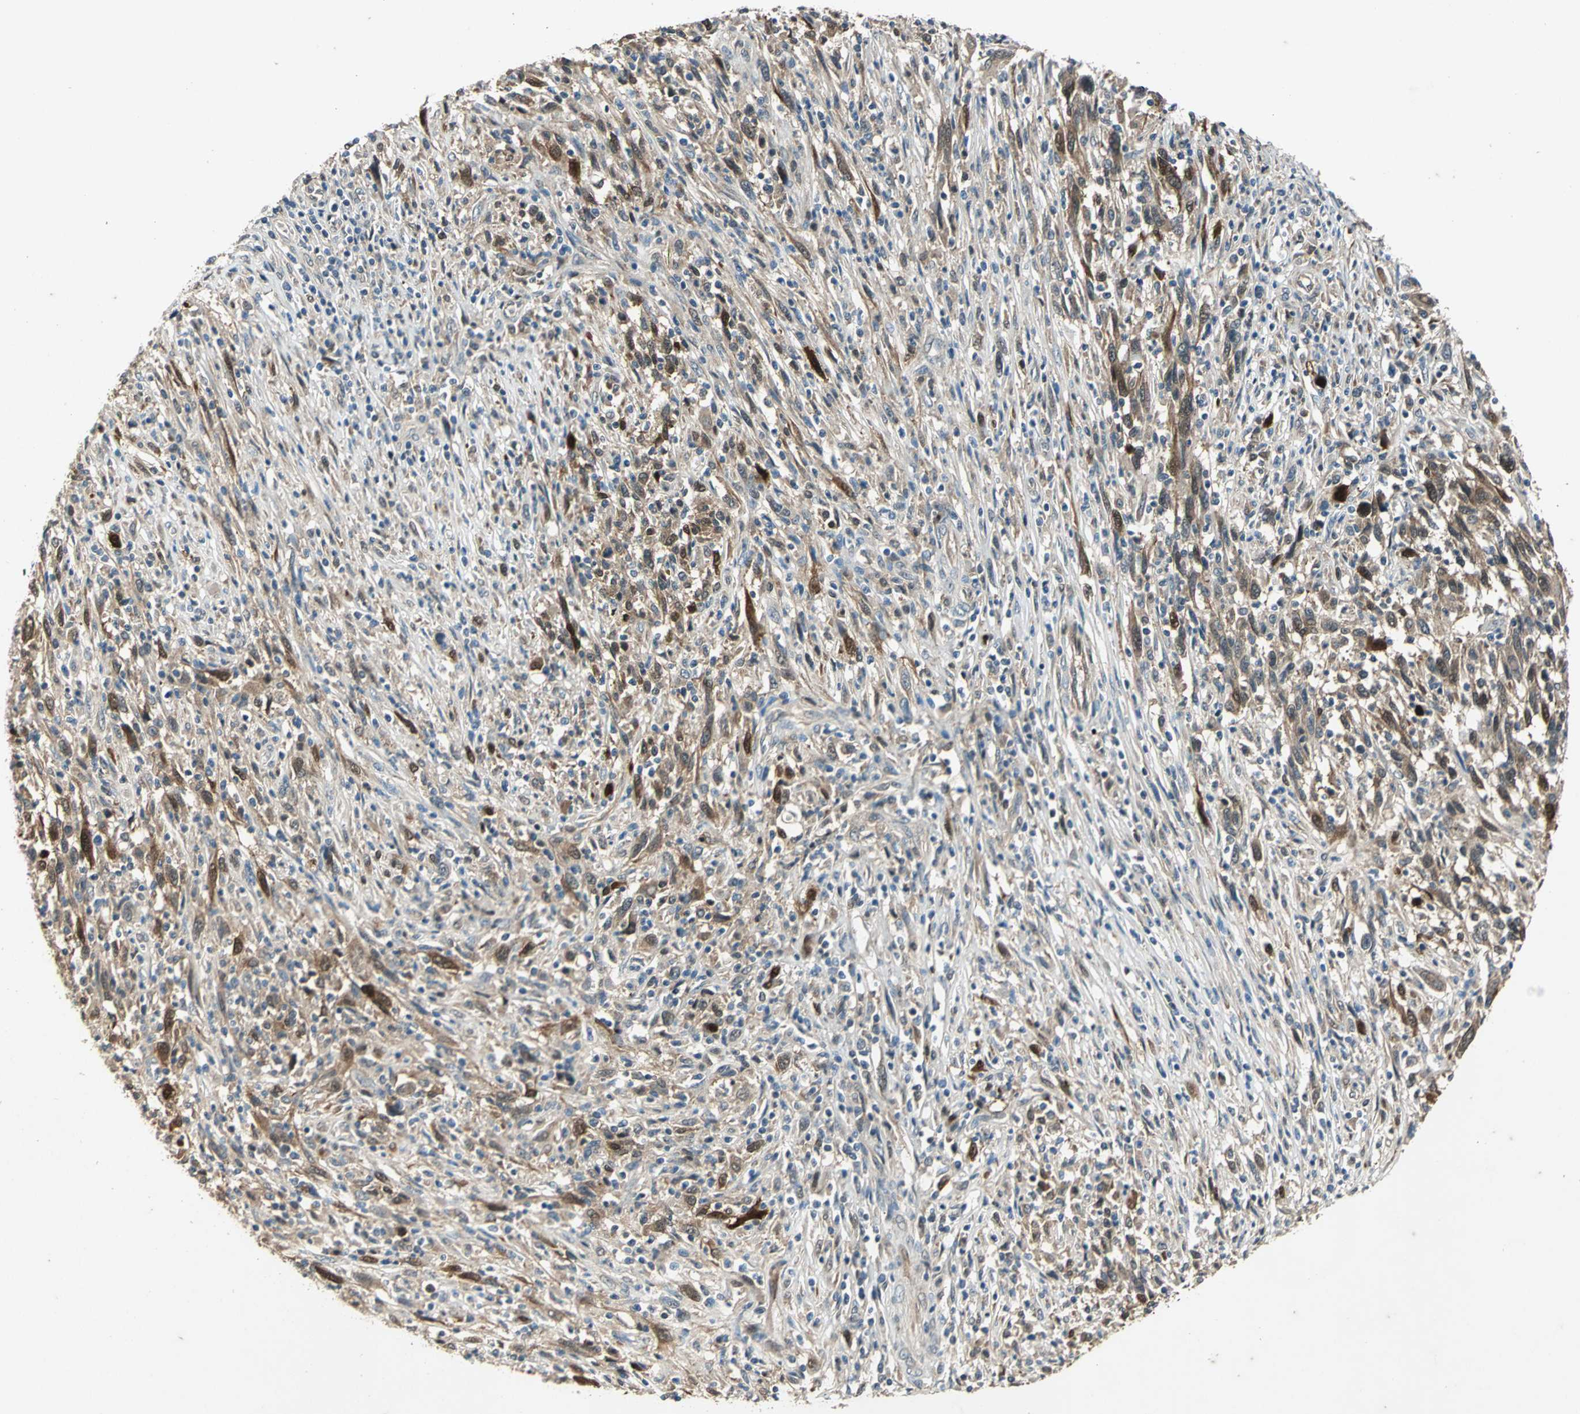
{"staining": {"intensity": "moderate", "quantity": ">75%", "location": "cytoplasmic/membranous"}, "tissue": "melanoma", "cell_type": "Tumor cells", "image_type": "cancer", "snomed": [{"axis": "morphology", "description": "Malignant melanoma, Metastatic site"}, {"axis": "topography", "description": "Lymph node"}], "caption": "This is a photomicrograph of IHC staining of melanoma, which shows moderate expression in the cytoplasmic/membranous of tumor cells.", "gene": "RRM2B", "patient": {"sex": "male", "age": 61}}